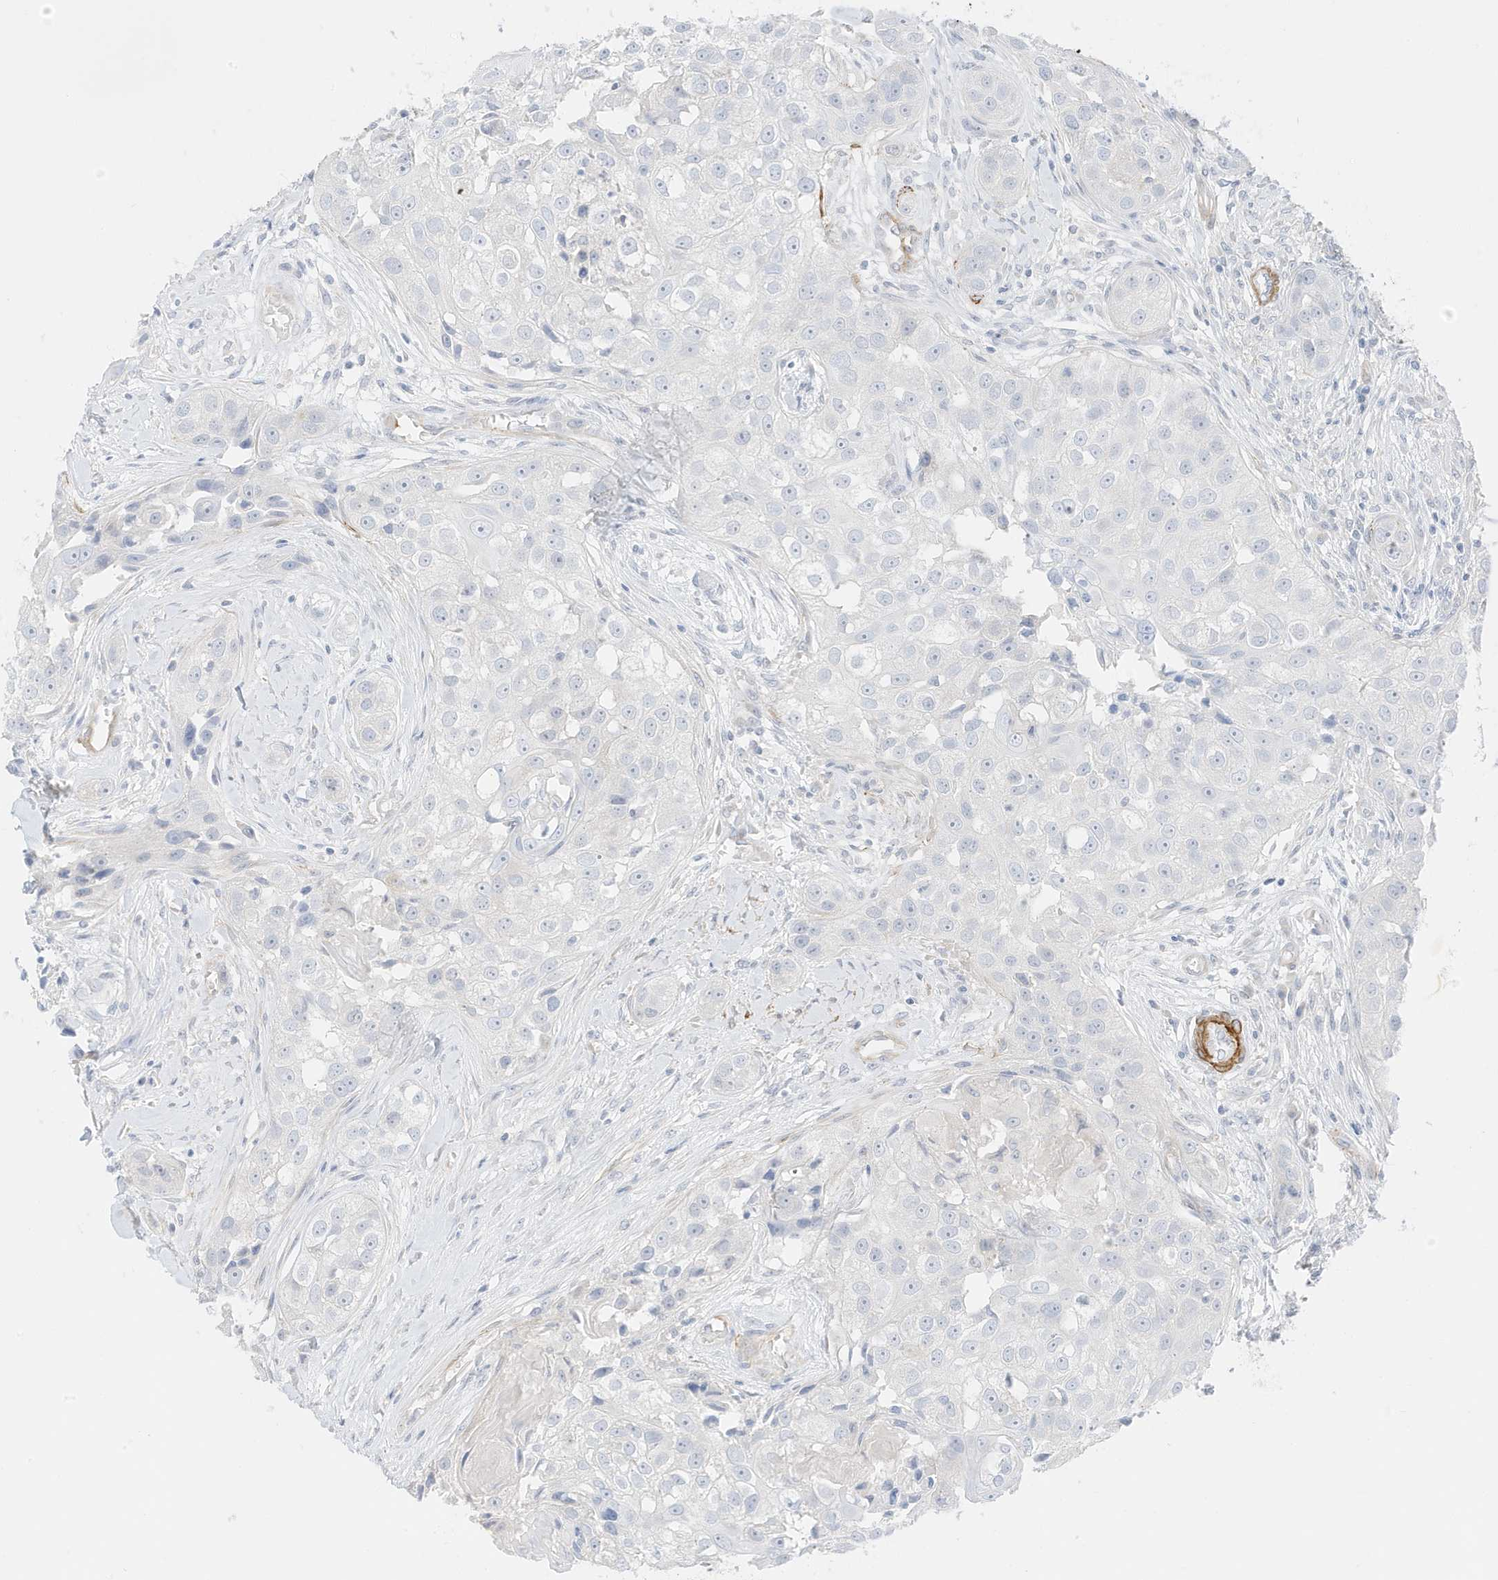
{"staining": {"intensity": "negative", "quantity": "none", "location": "none"}, "tissue": "head and neck cancer", "cell_type": "Tumor cells", "image_type": "cancer", "snomed": [{"axis": "morphology", "description": "Normal tissue, NOS"}, {"axis": "morphology", "description": "Squamous cell carcinoma, NOS"}, {"axis": "topography", "description": "Skeletal muscle"}, {"axis": "topography", "description": "Head-Neck"}], "caption": "An immunohistochemistry histopathology image of head and neck squamous cell carcinoma is shown. There is no staining in tumor cells of head and neck squamous cell carcinoma. (Immunohistochemistry, brightfield microscopy, high magnification).", "gene": "SLC22A13", "patient": {"sex": "male", "age": 51}}